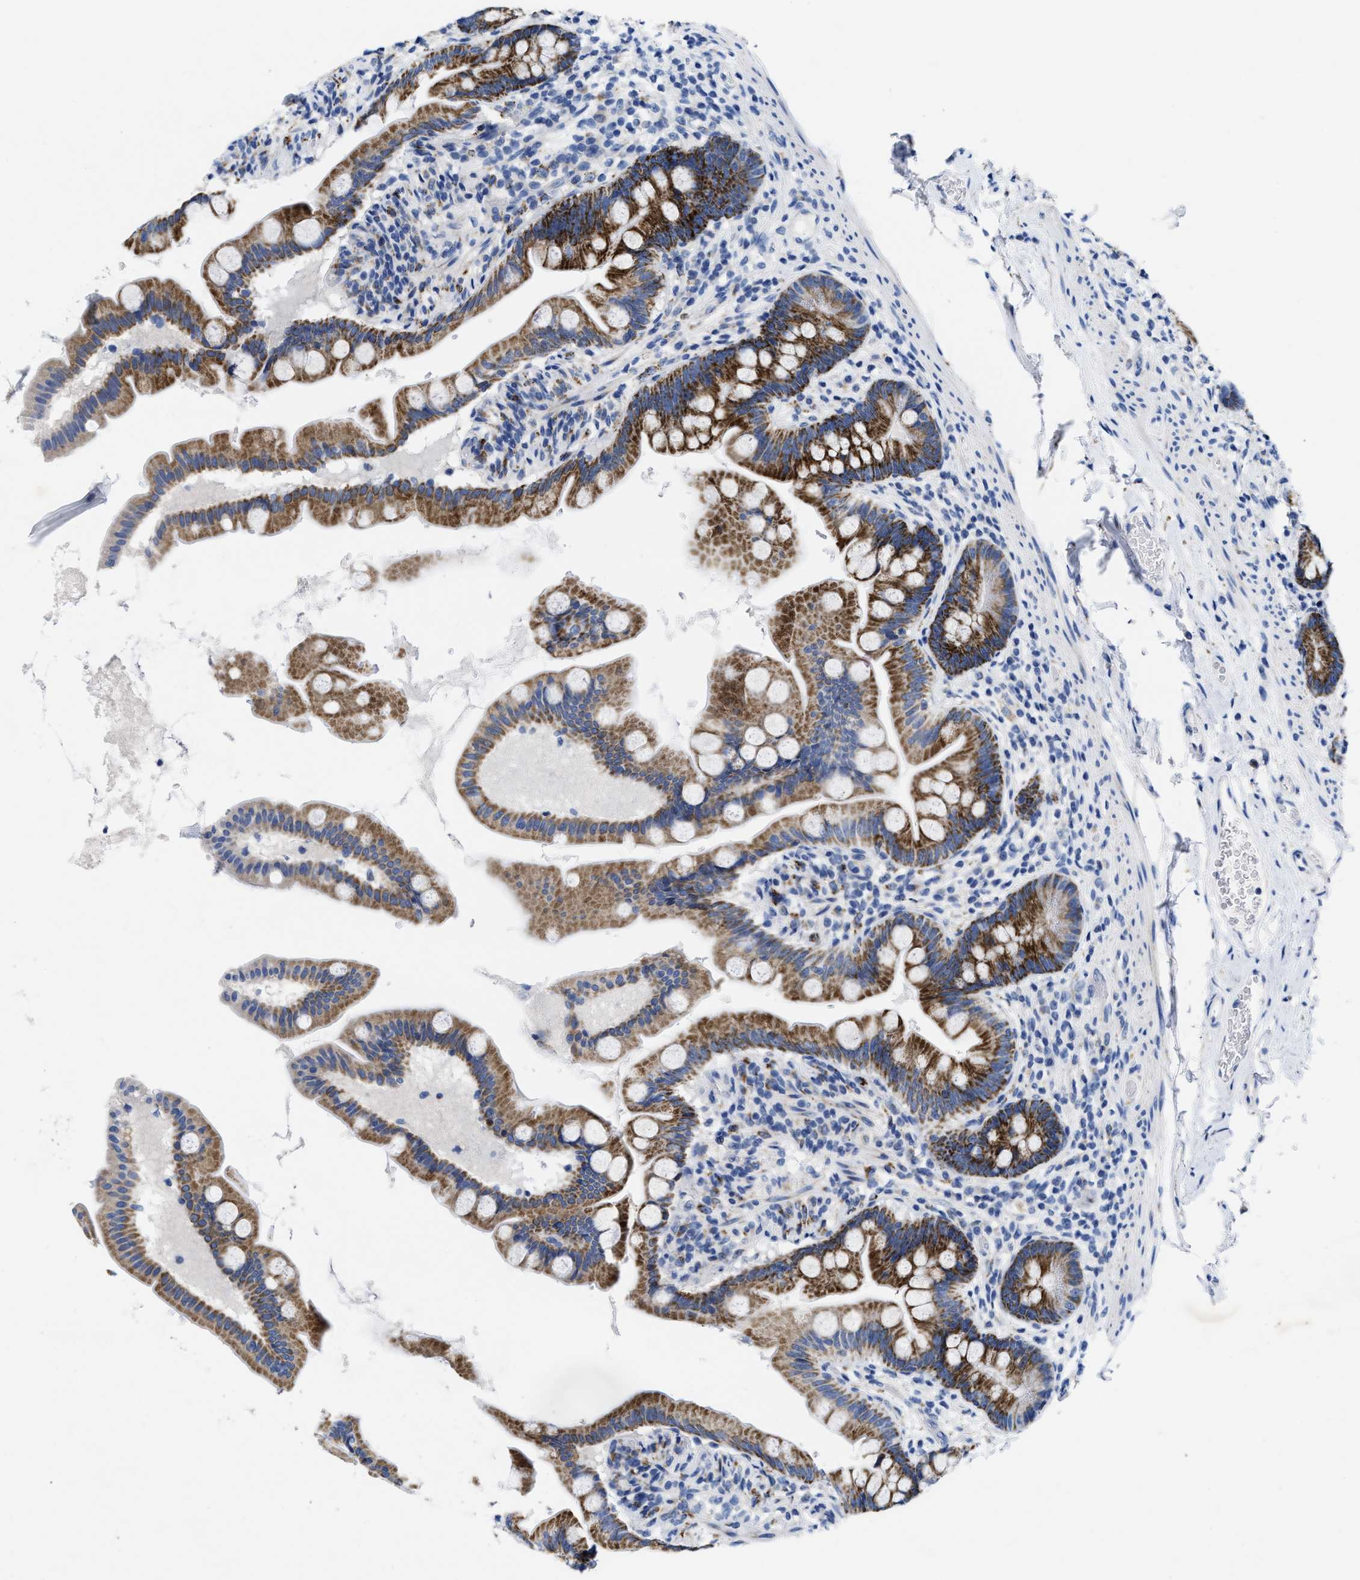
{"staining": {"intensity": "strong", "quantity": ">75%", "location": "cytoplasmic/membranous"}, "tissue": "small intestine", "cell_type": "Glandular cells", "image_type": "normal", "snomed": [{"axis": "morphology", "description": "Normal tissue, NOS"}, {"axis": "topography", "description": "Small intestine"}], "caption": "Strong cytoplasmic/membranous positivity is present in about >75% of glandular cells in benign small intestine.", "gene": "TBRG4", "patient": {"sex": "female", "age": 56}}